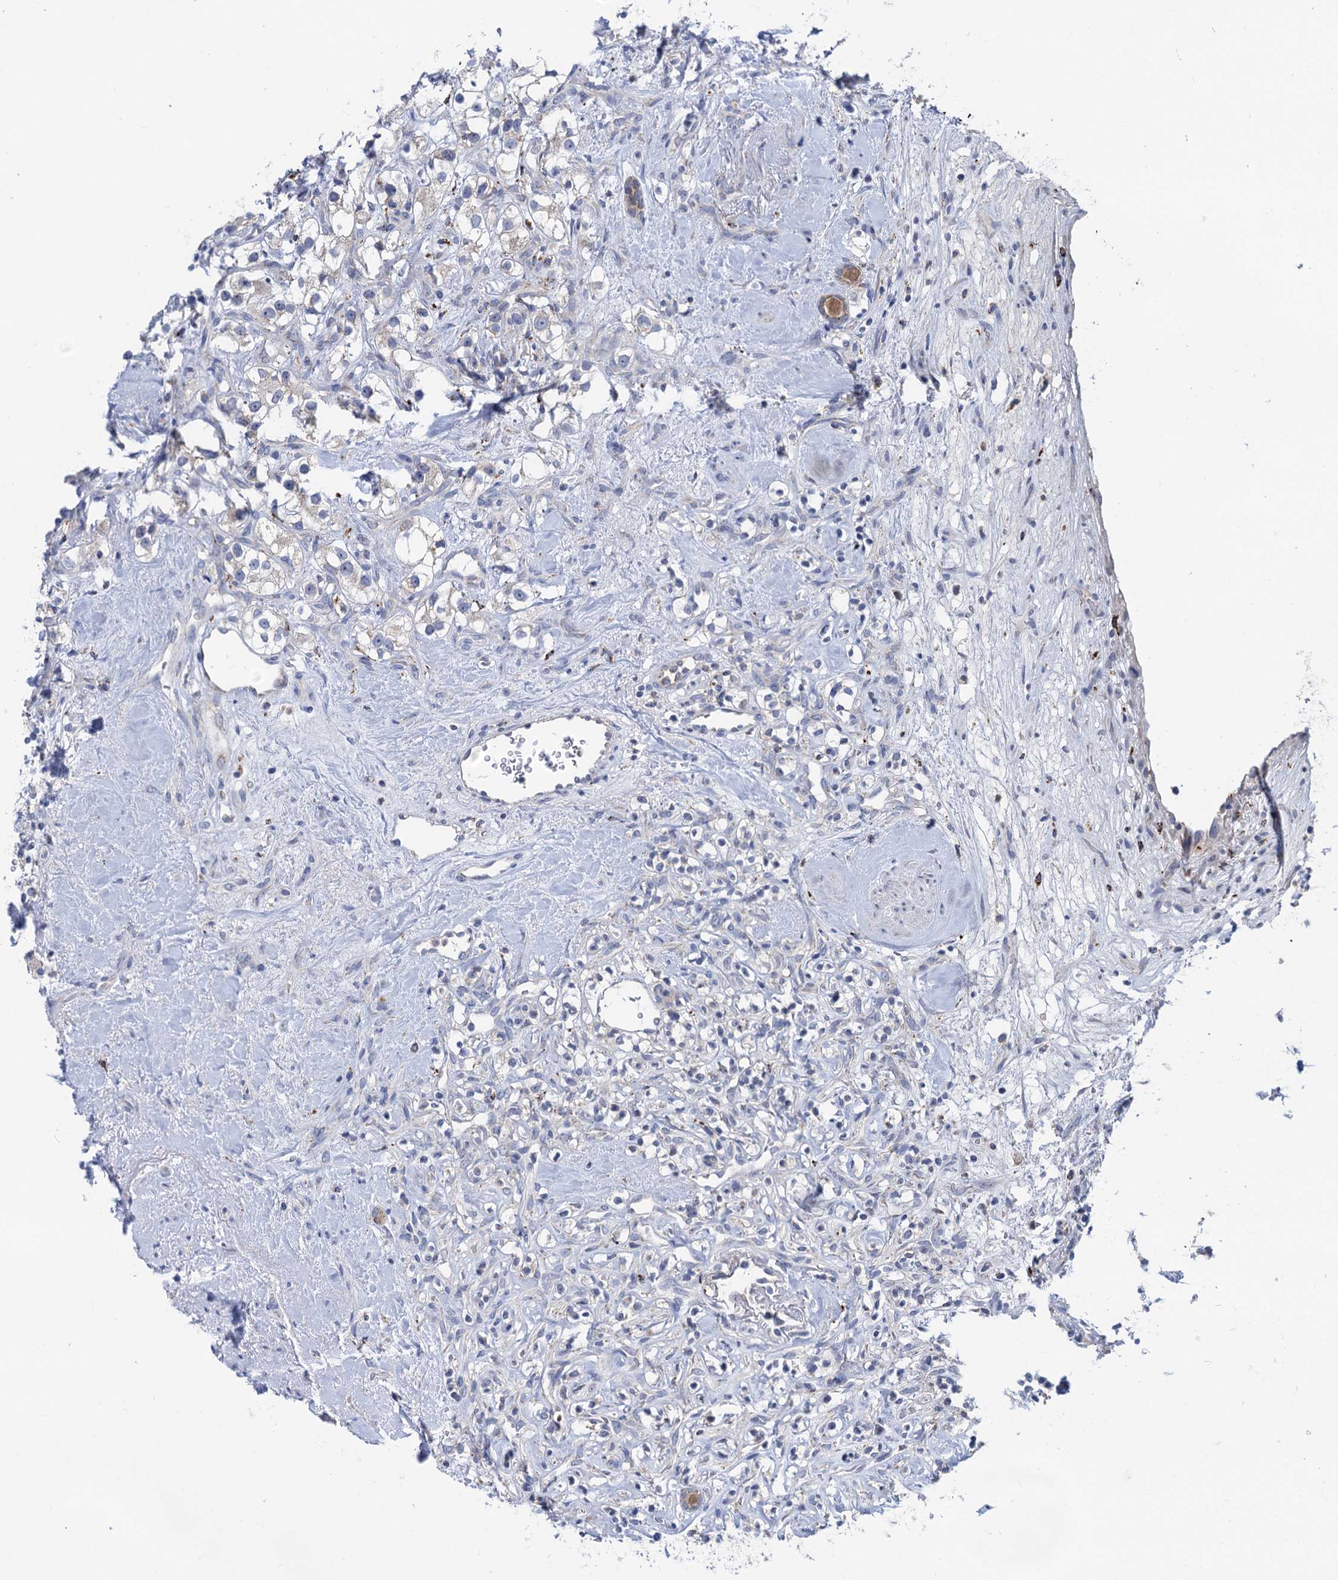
{"staining": {"intensity": "negative", "quantity": "none", "location": "none"}, "tissue": "renal cancer", "cell_type": "Tumor cells", "image_type": "cancer", "snomed": [{"axis": "morphology", "description": "Adenocarcinoma, NOS"}, {"axis": "topography", "description": "Kidney"}], "caption": "Renal cancer (adenocarcinoma) was stained to show a protein in brown. There is no significant staining in tumor cells.", "gene": "ANKS3", "patient": {"sex": "male", "age": 77}}